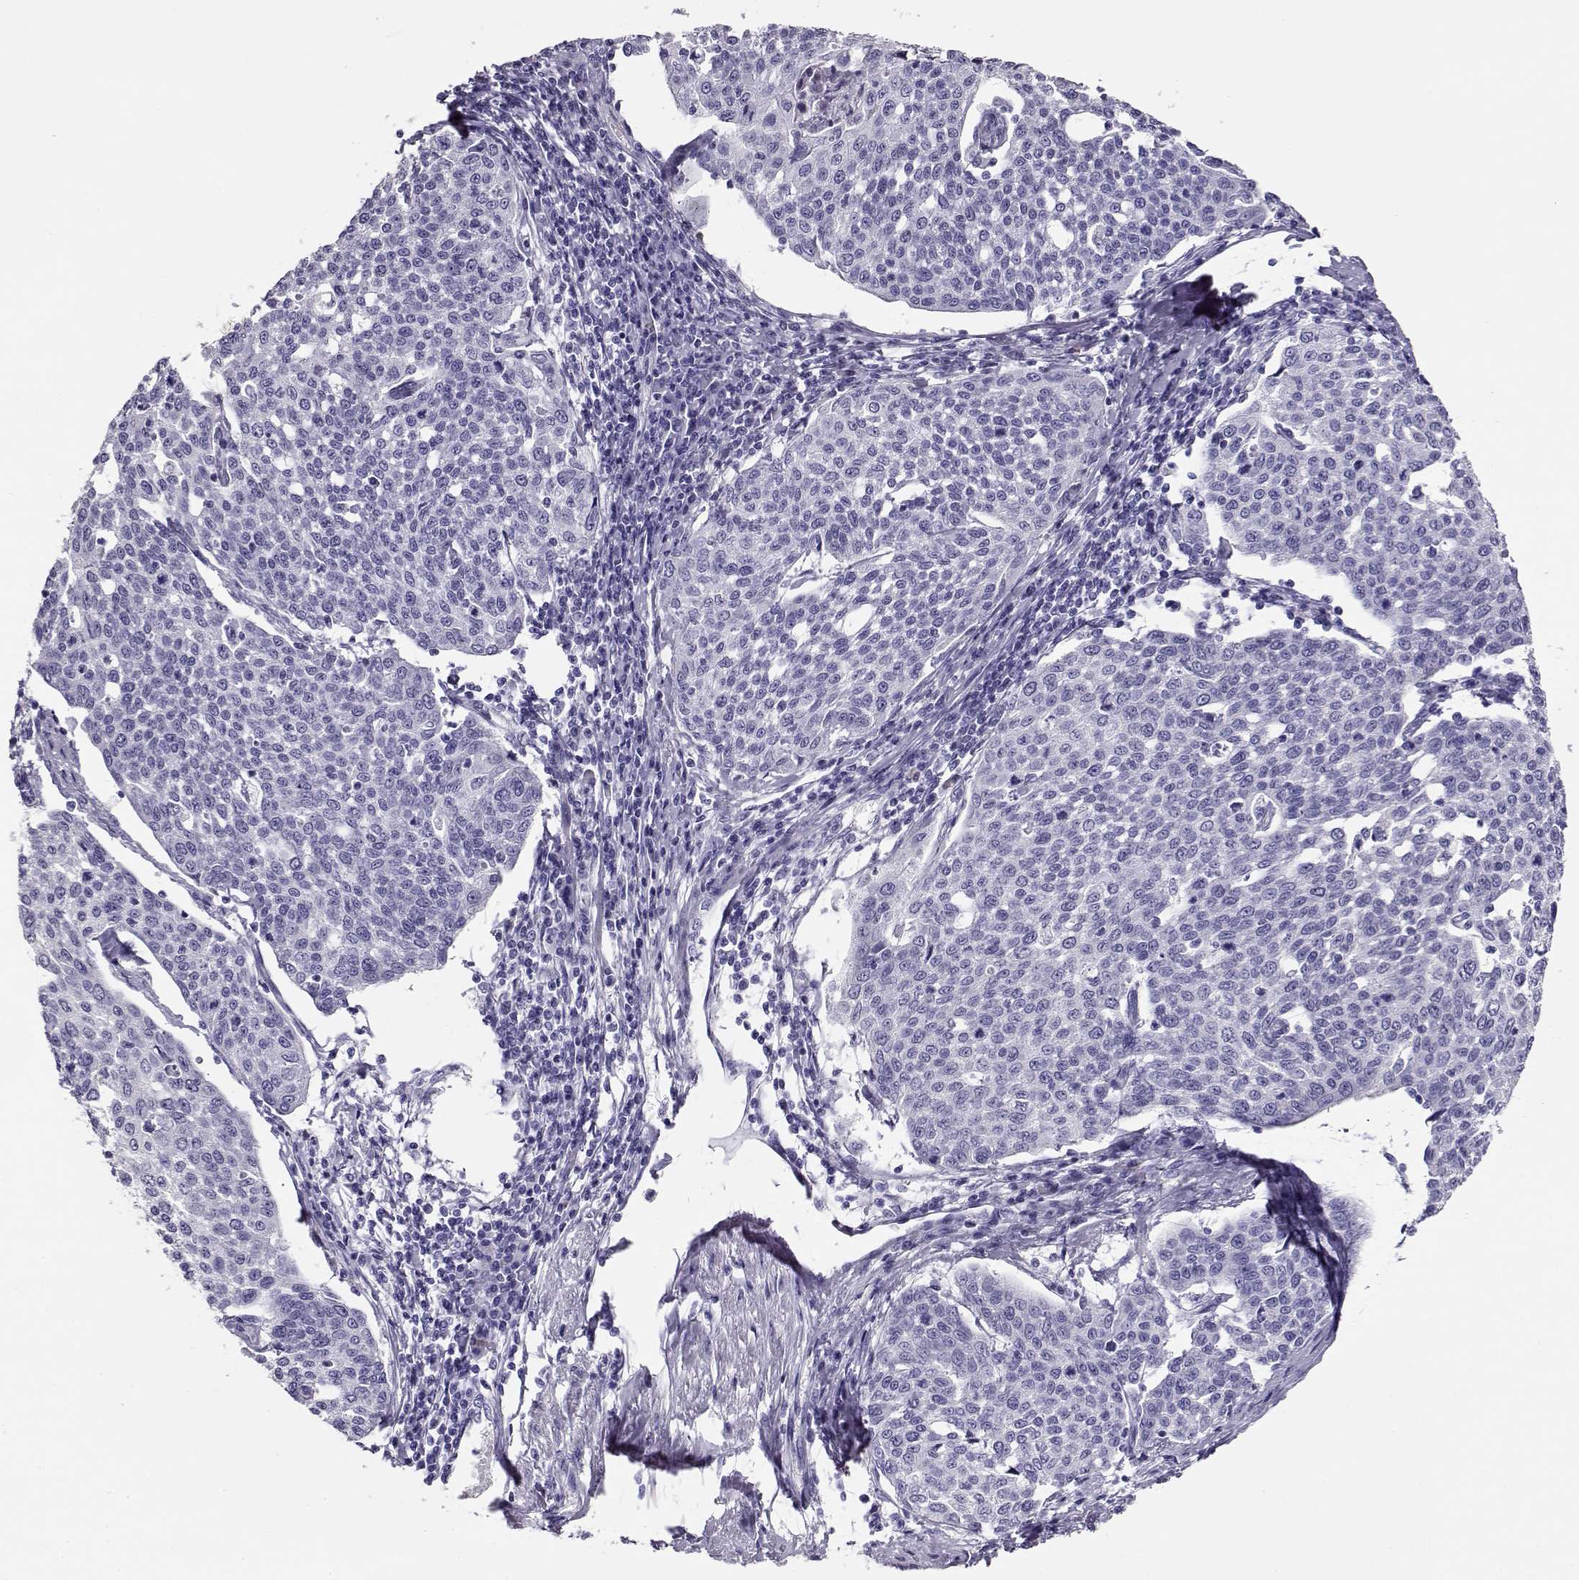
{"staining": {"intensity": "weak", "quantity": "<25%", "location": "cytoplasmic/membranous"}, "tissue": "cervical cancer", "cell_type": "Tumor cells", "image_type": "cancer", "snomed": [{"axis": "morphology", "description": "Squamous cell carcinoma, NOS"}, {"axis": "topography", "description": "Cervix"}], "caption": "DAB immunohistochemical staining of human squamous cell carcinoma (cervical) exhibits no significant expression in tumor cells. (Brightfield microscopy of DAB immunohistochemistry at high magnification).", "gene": "CRX", "patient": {"sex": "female", "age": 34}}